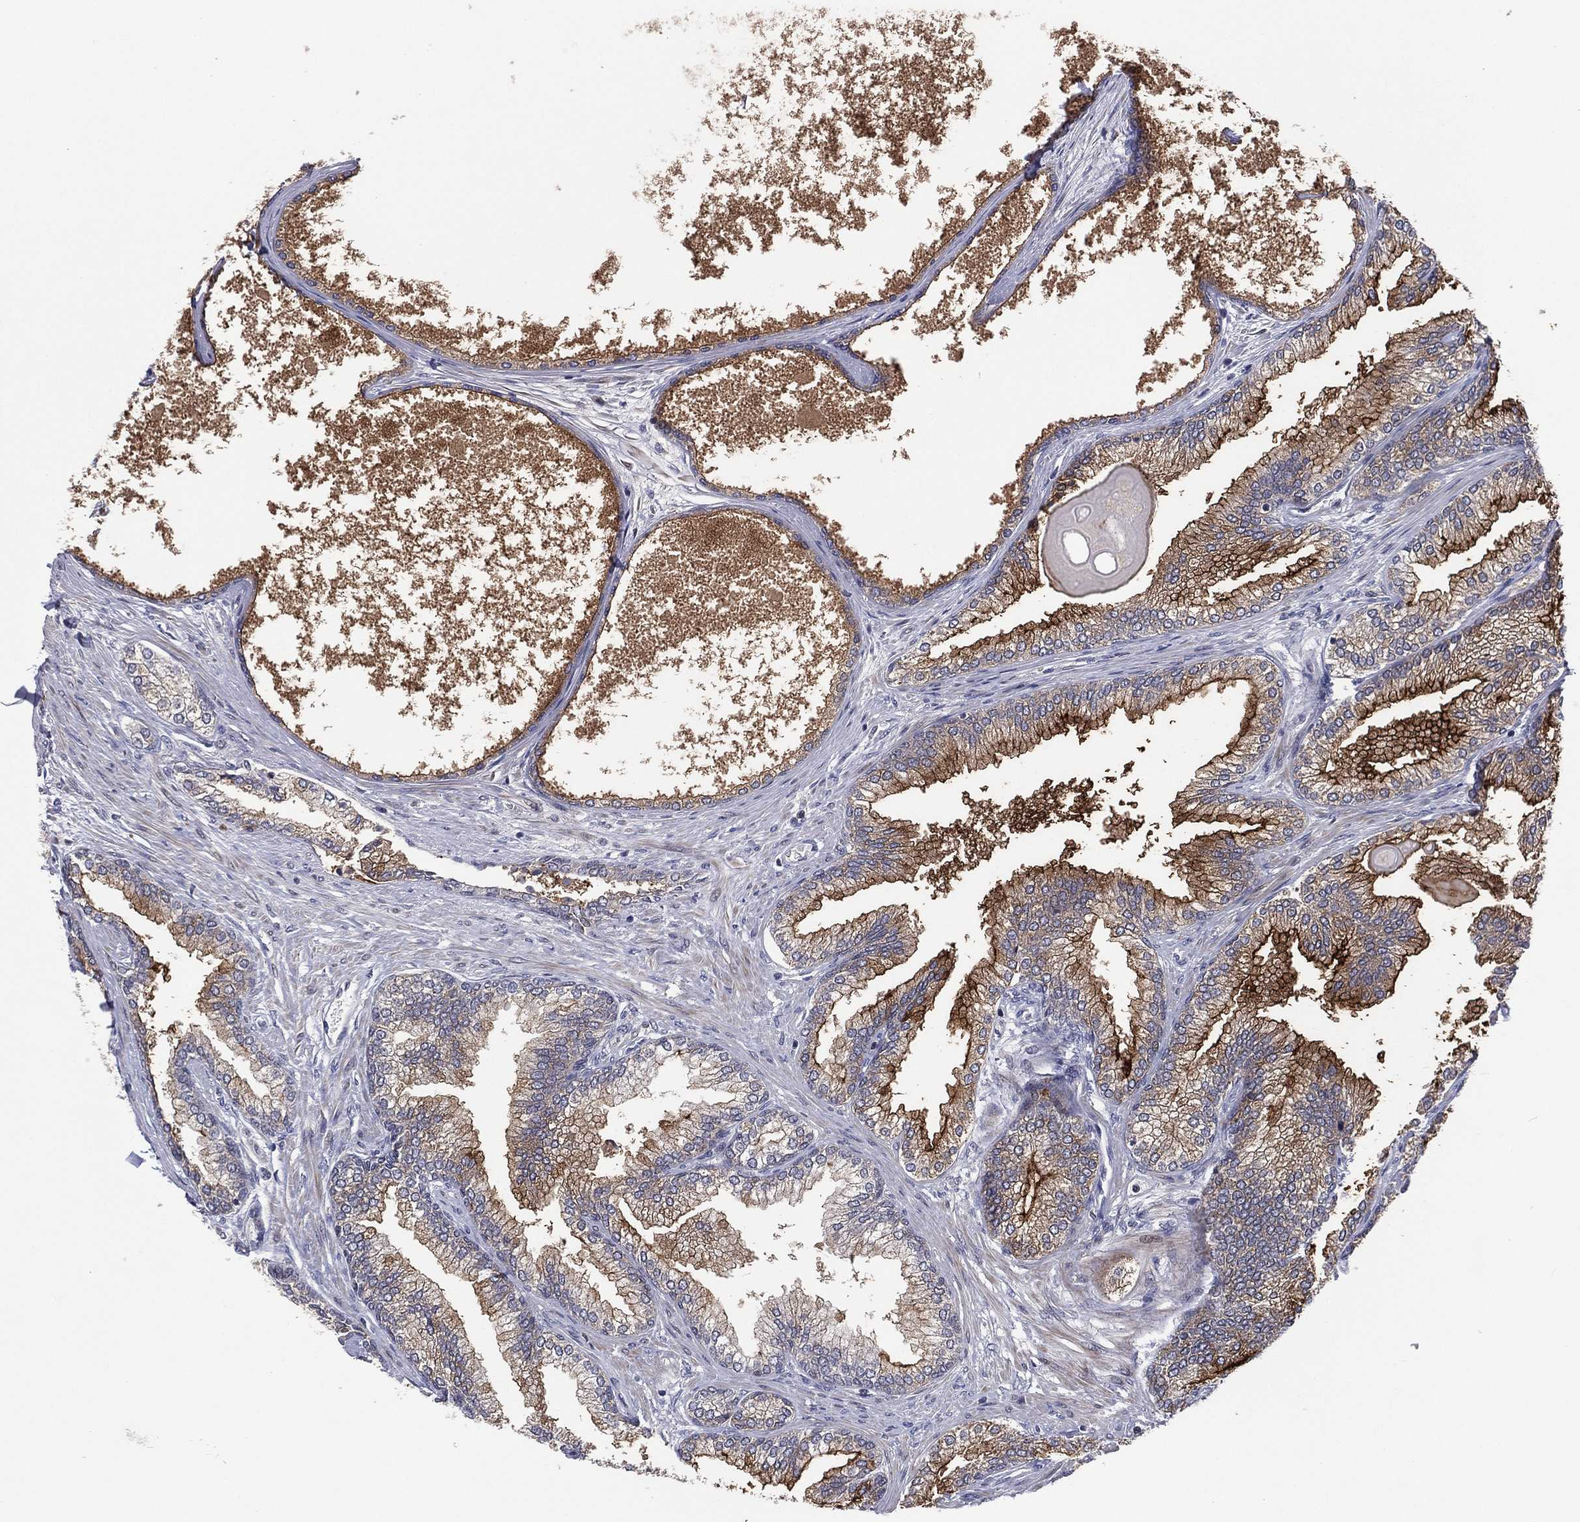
{"staining": {"intensity": "strong", "quantity": "<25%", "location": "cytoplasmic/membranous"}, "tissue": "prostate", "cell_type": "Glandular cells", "image_type": "normal", "snomed": [{"axis": "morphology", "description": "Normal tissue, NOS"}, {"axis": "topography", "description": "Prostate"}], "caption": "Brown immunohistochemical staining in normal human prostate displays strong cytoplasmic/membranous staining in about <25% of glandular cells.", "gene": "UTP14A", "patient": {"sex": "male", "age": 72}}